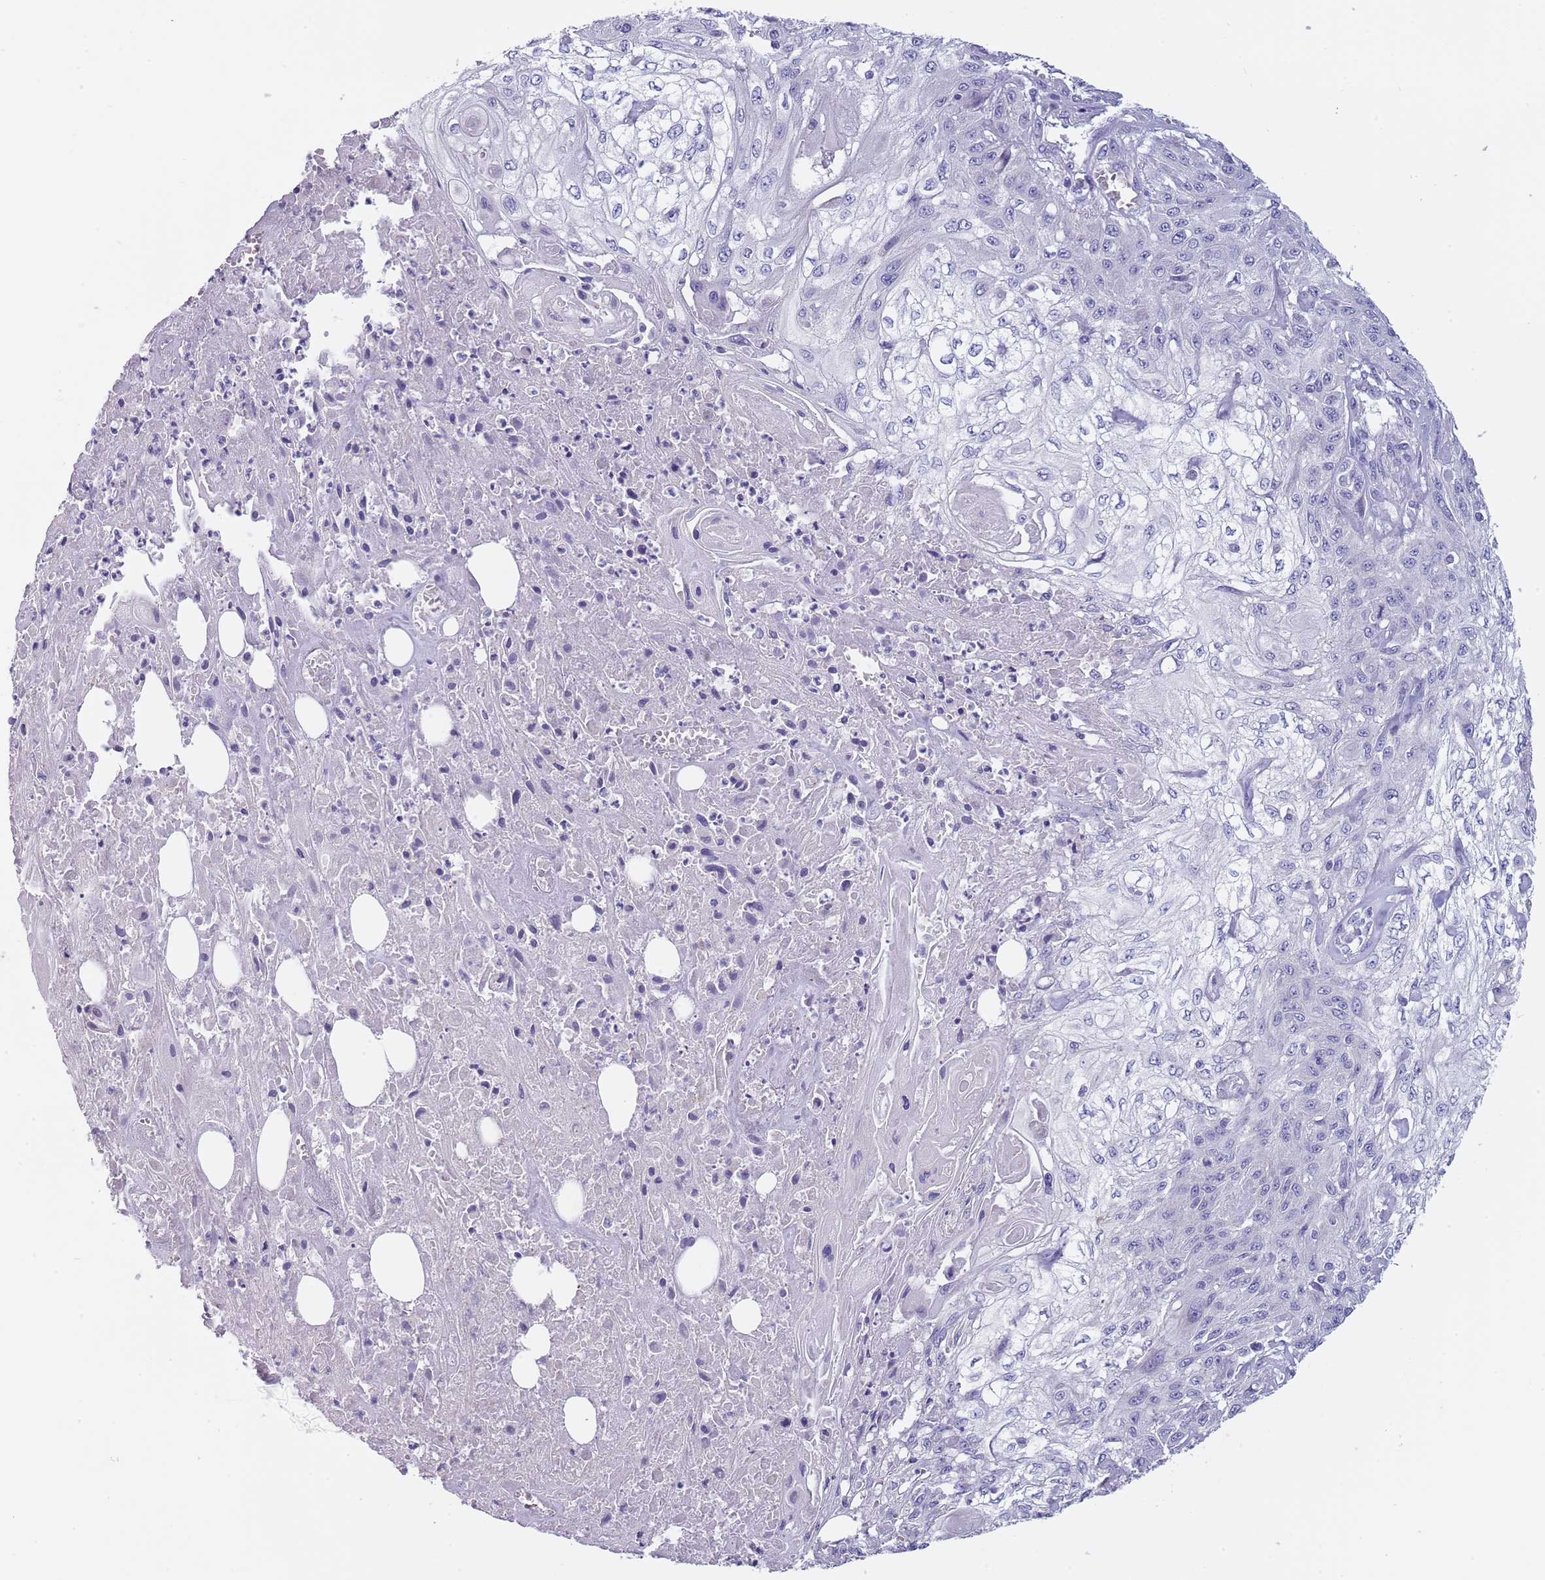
{"staining": {"intensity": "negative", "quantity": "none", "location": "none"}, "tissue": "skin cancer", "cell_type": "Tumor cells", "image_type": "cancer", "snomed": [{"axis": "morphology", "description": "Squamous cell carcinoma, NOS"}, {"axis": "morphology", "description": "Squamous cell carcinoma, metastatic, NOS"}, {"axis": "topography", "description": "Skin"}, {"axis": "topography", "description": "Lymph node"}], "caption": "This is an immunohistochemistry (IHC) histopathology image of human skin squamous cell carcinoma. There is no staining in tumor cells.", "gene": "MAN1C1", "patient": {"sex": "male", "age": 75}}